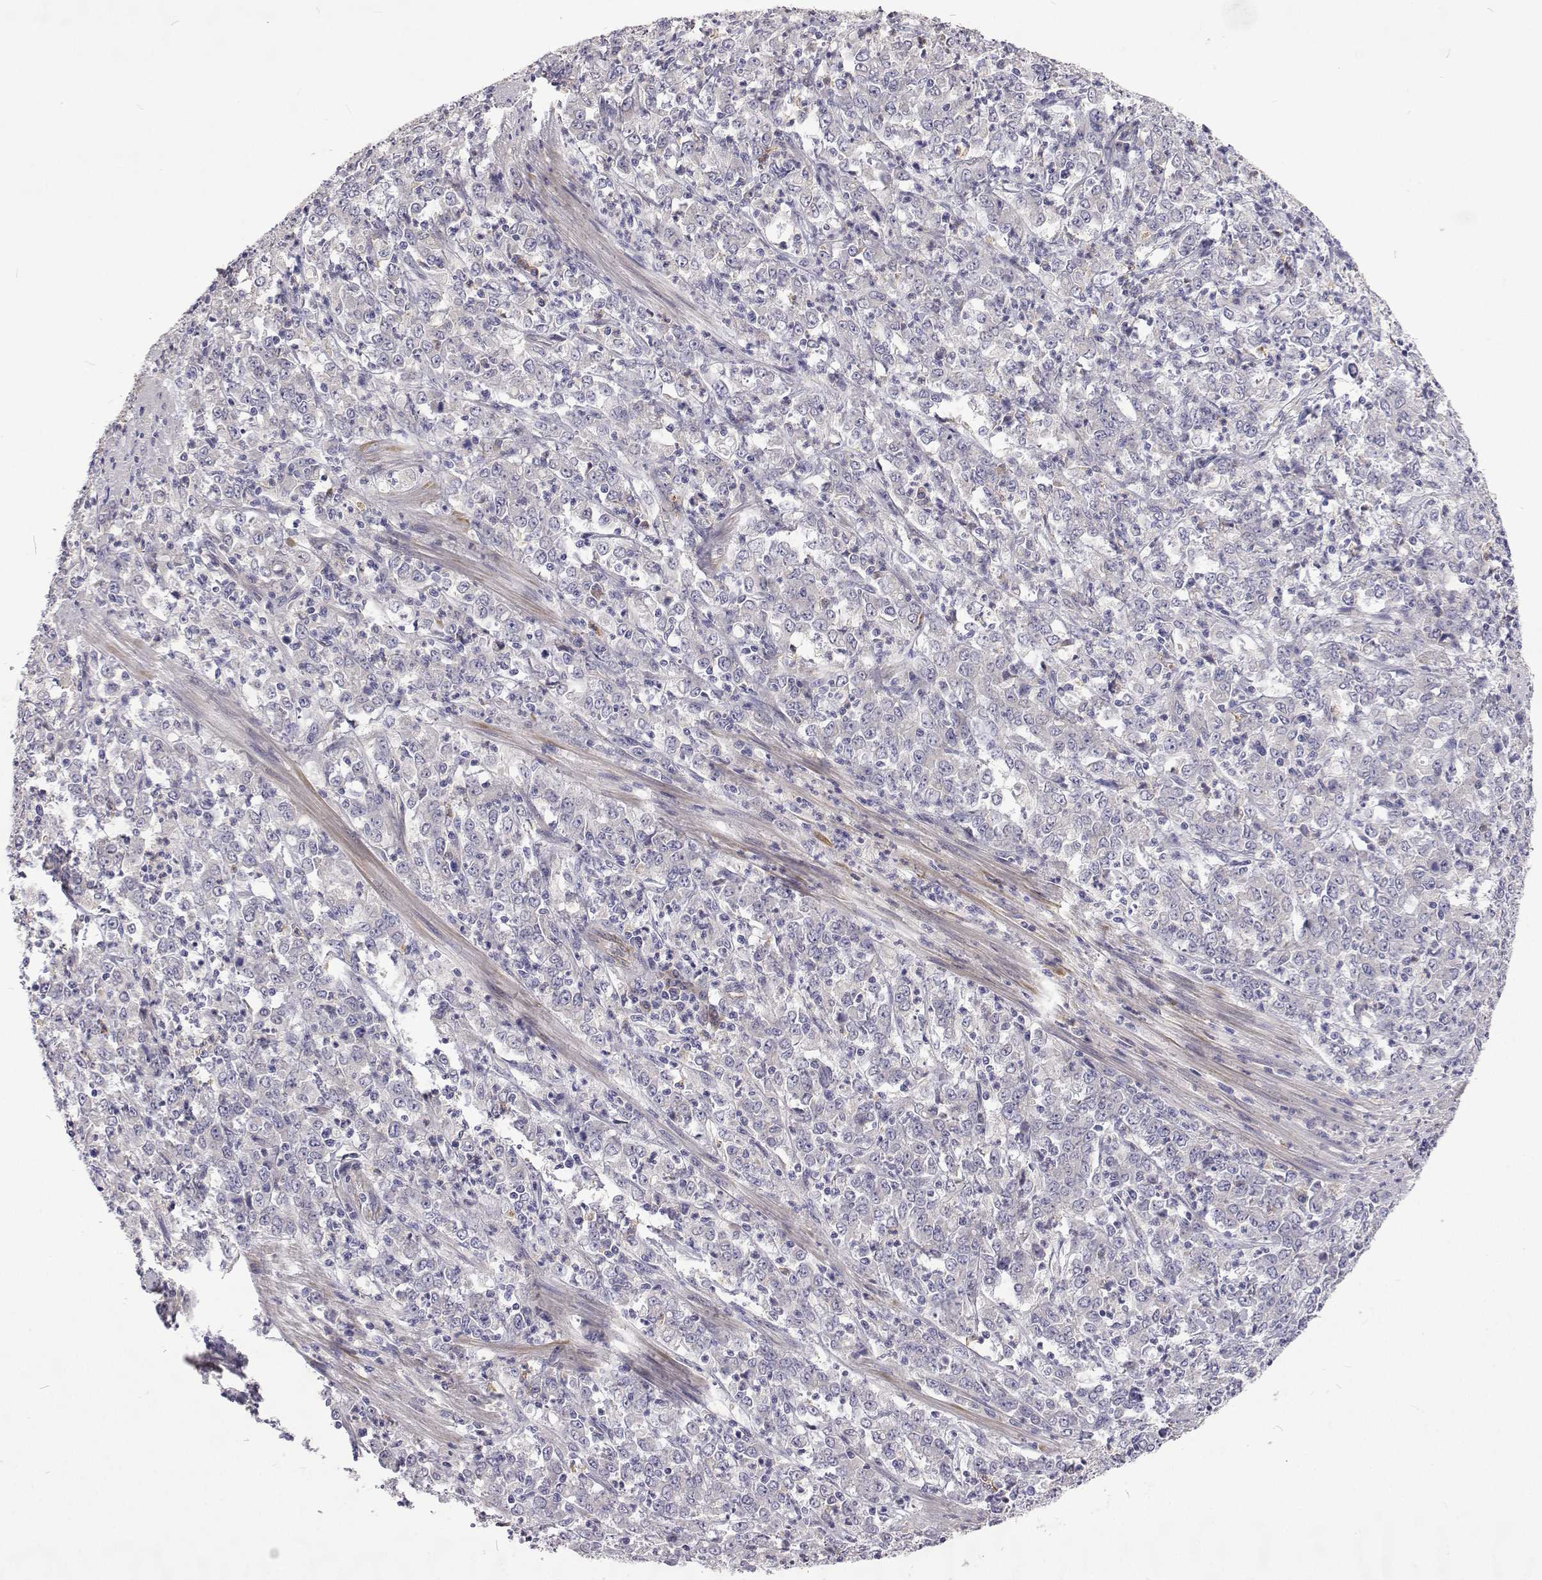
{"staining": {"intensity": "negative", "quantity": "none", "location": "none"}, "tissue": "stomach cancer", "cell_type": "Tumor cells", "image_type": "cancer", "snomed": [{"axis": "morphology", "description": "Adenocarcinoma, NOS"}, {"axis": "topography", "description": "Stomach, lower"}], "caption": "Immunohistochemistry micrograph of neoplastic tissue: stomach adenocarcinoma stained with DAB exhibits no significant protein staining in tumor cells.", "gene": "NPR3", "patient": {"sex": "female", "age": 71}}